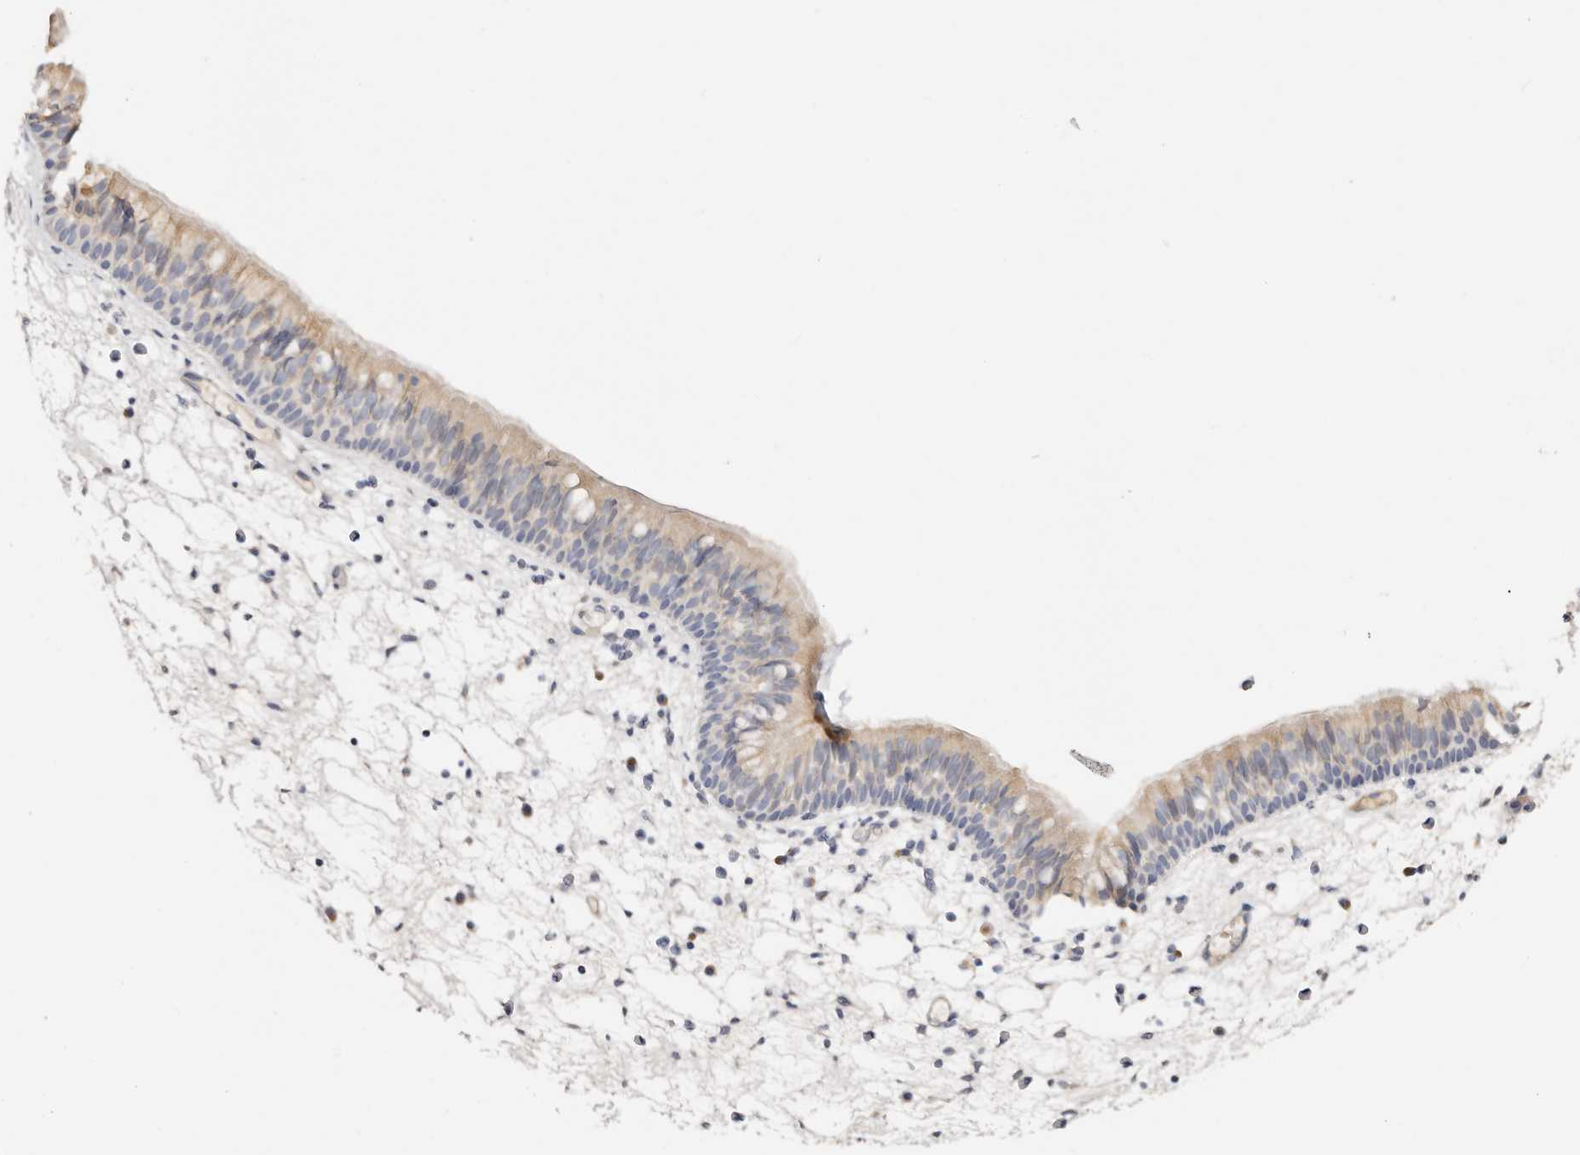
{"staining": {"intensity": "weak", "quantity": "<25%", "location": "cytoplasmic/membranous"}, "tissue": "nasopharynx", "cell_type": "Respiratory epithelial cells", "image_type": "normal", "snomed": [{"axis": "morphology", "description": "Normal tissue, NOS"}, {"axis": "morphology", "description": "Inflammation, NOS"}, {"axis": "morphology", "description": "Malignant melanoma, Metastatic site"}, {"axis": "topography", "description": "Nasopharynx"}], "caption": "Immunohistochemistry photomicrograph of unremarkable human nasopharynx stained for a protein (brown), which reveals no staining in respiratory epithelial cells.", "gene": "DNASE1", "patient": {"sex": "male", "age": 70}}